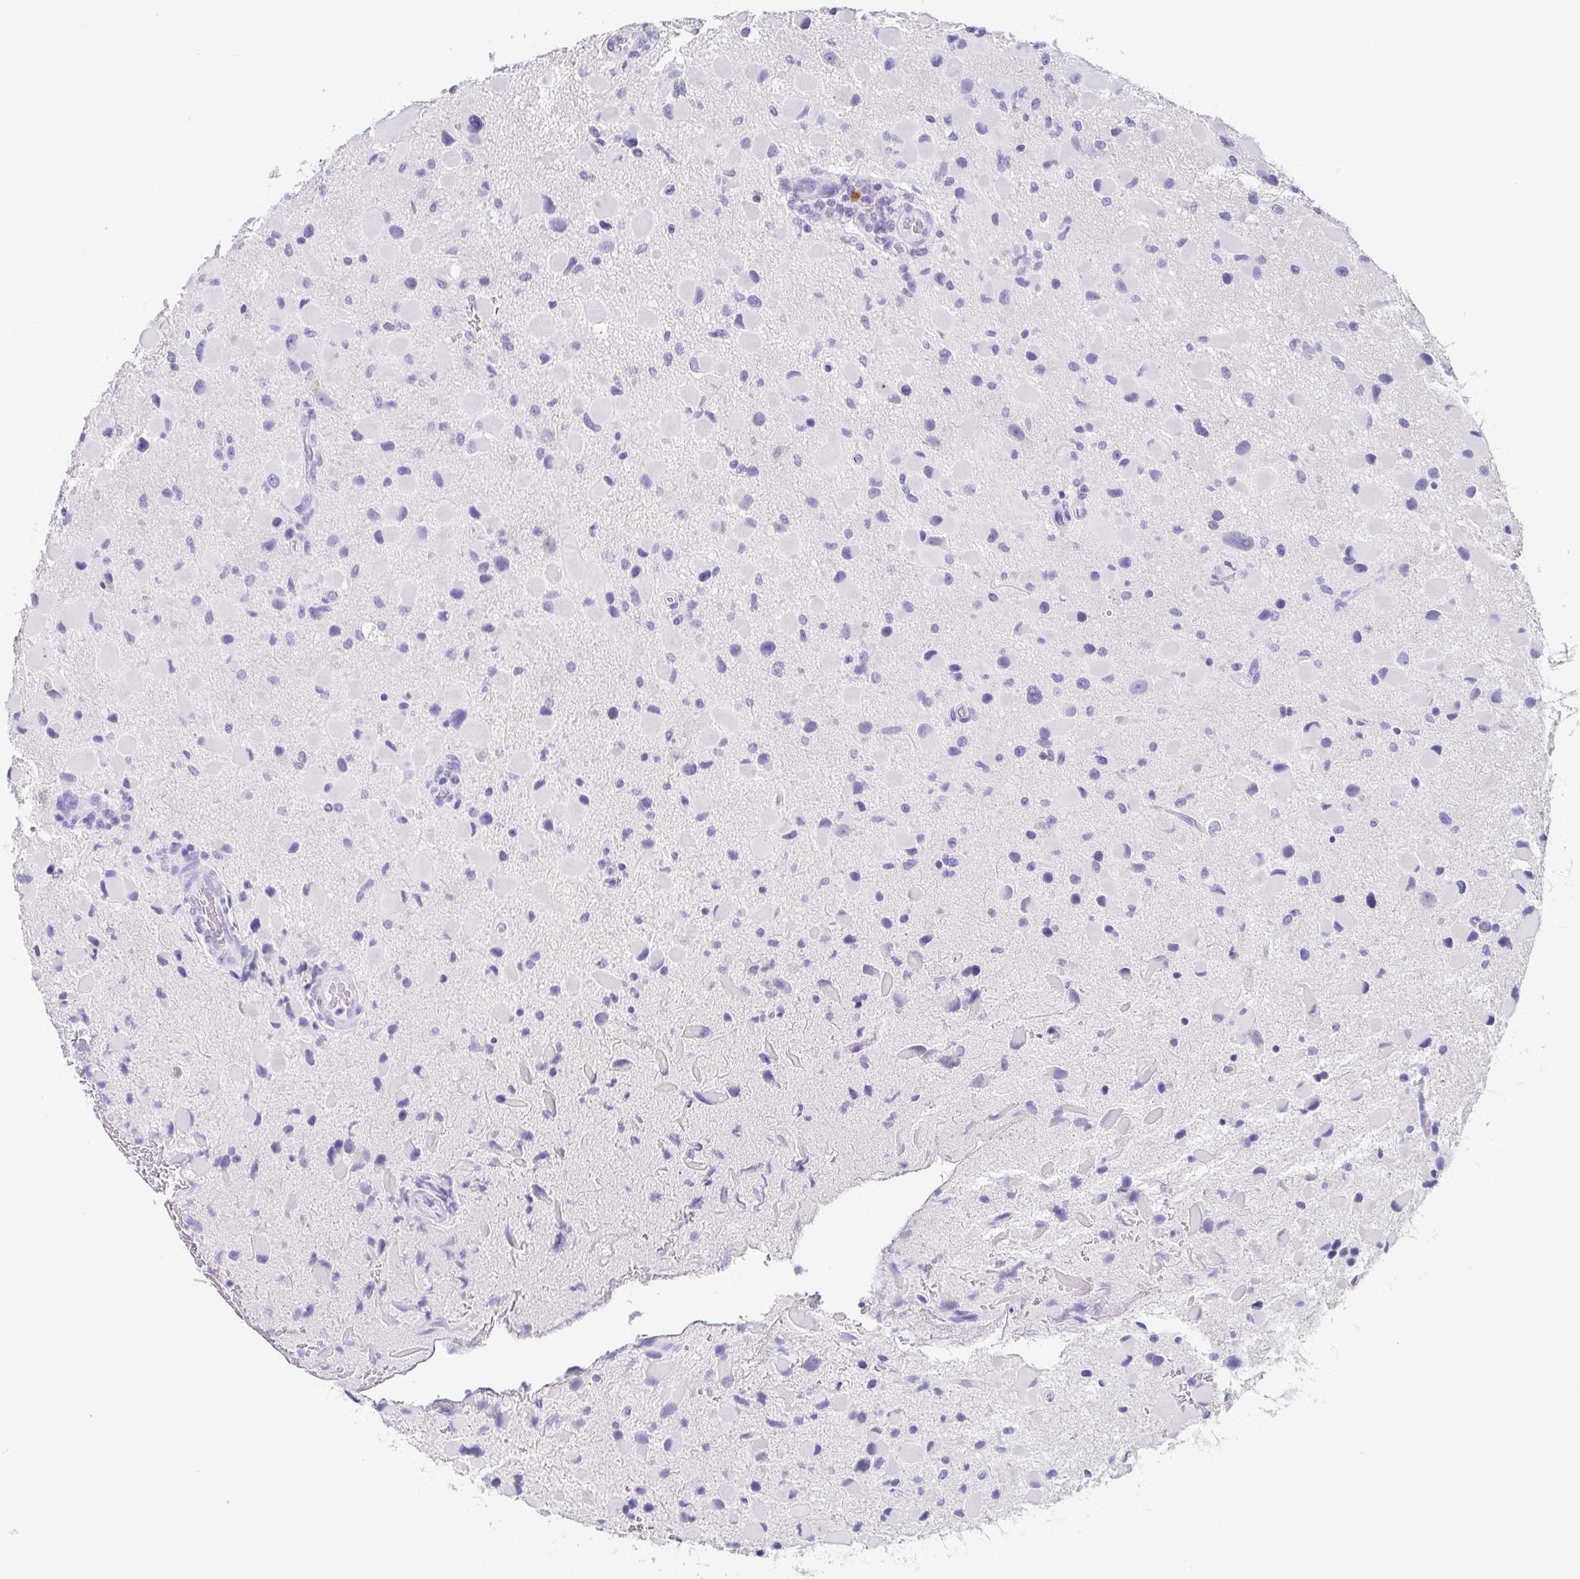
{"staining": {"intensity": "negative", "quantity": "none", "location": "none"}, "tissue": "glioma", "cell_type": "Tumor cells", "image_type": "cancer", "snomed": [{"axis": "morphology", "description": "Glioma, malignant, Low grade"}, {"axis": "topography", "description": "Brain"}], "caption": "A micrograph of glioma stained for a protein displays no brown staining in tumor cells.", "gene": "ITLN1", "patient": {"sex": "female", "age": 32}}